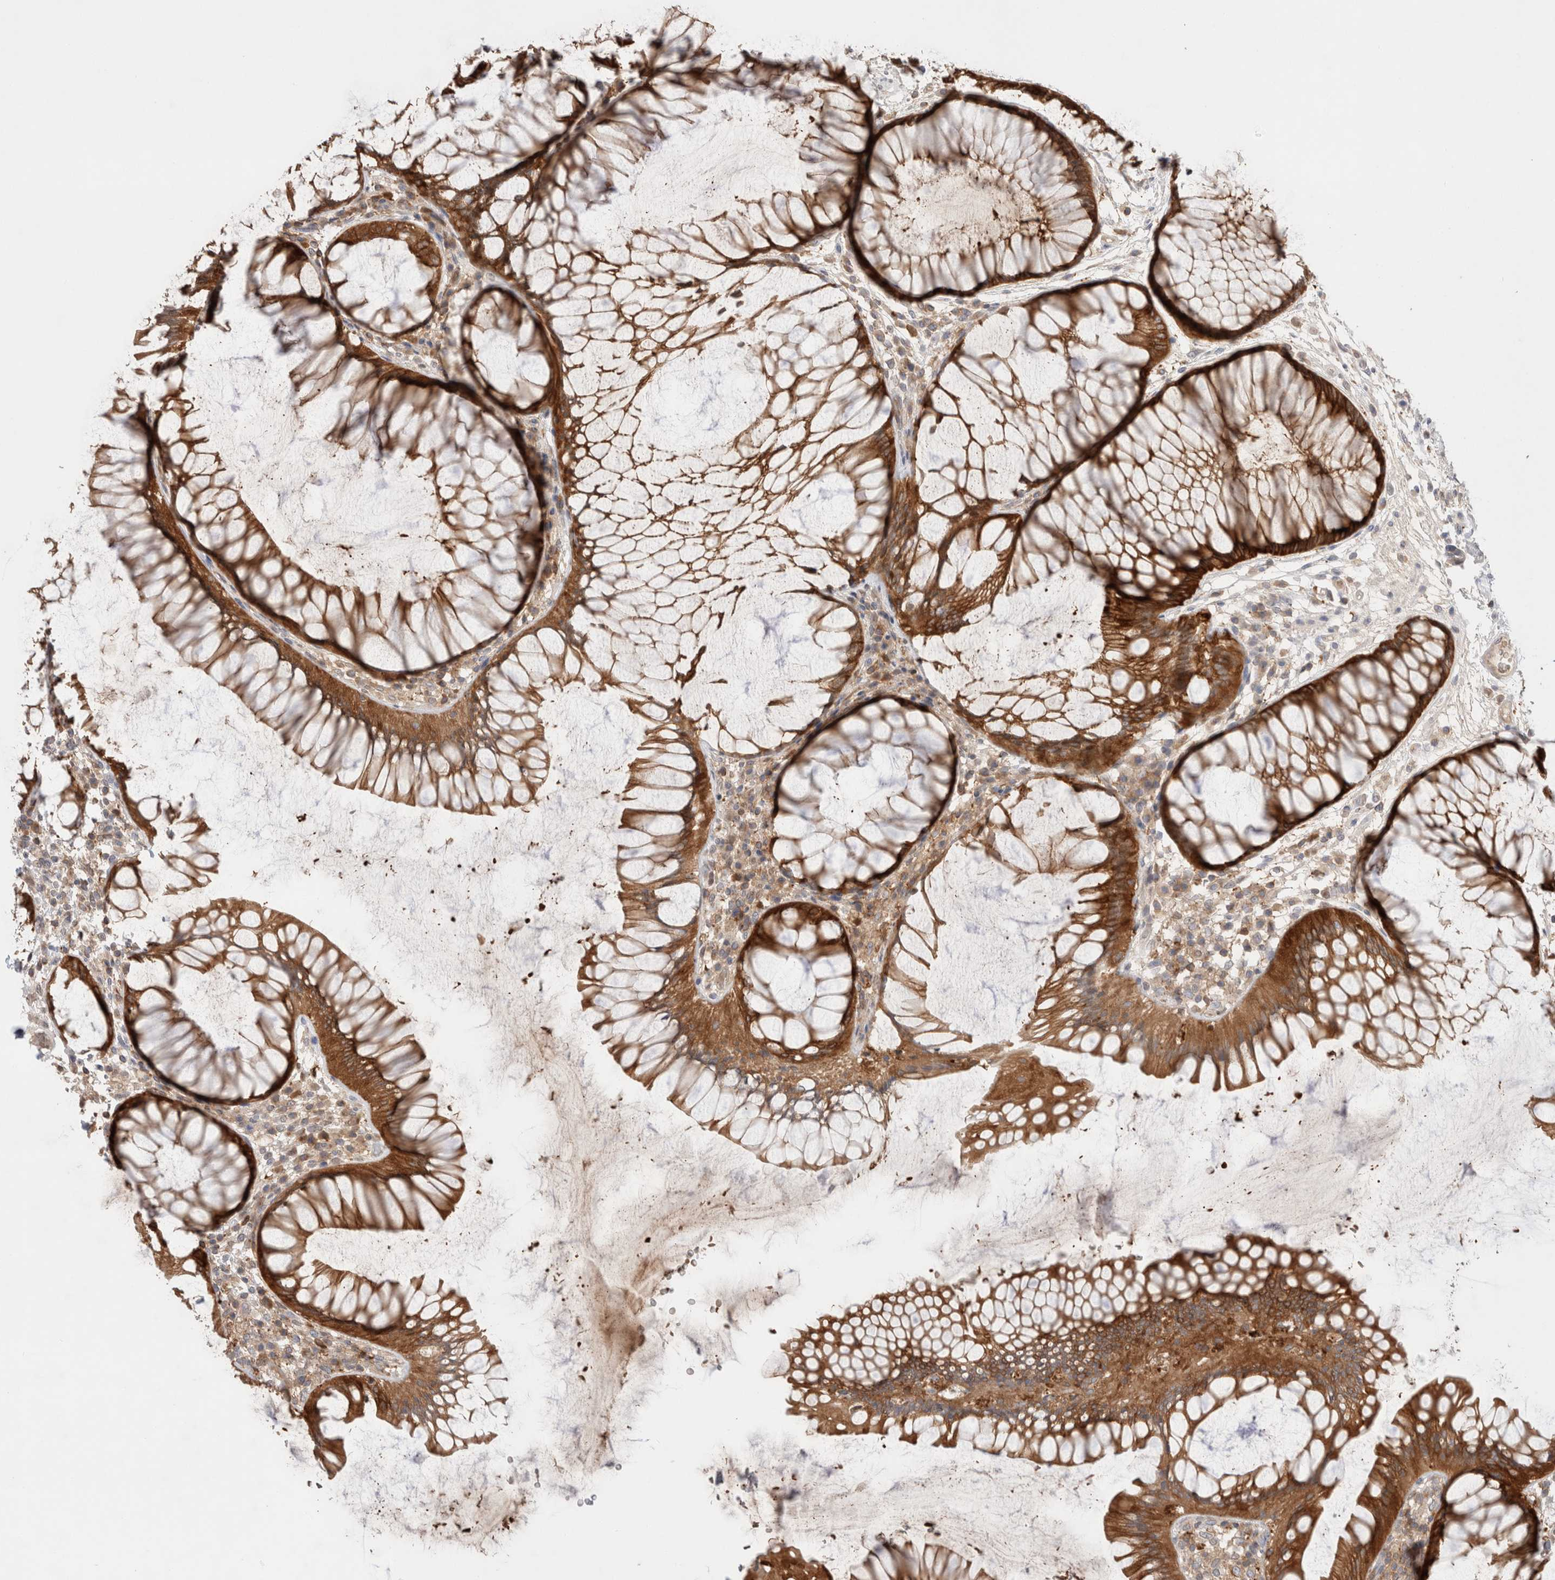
{"staining": {"intensity": "strong", "quantity": ">75%", "location": "cytoplasmic/membranous"}, "tissue": "rectum", "cell_type": "Glandular cells", "image_type": "normal", "snomed": [{"axis": "morphology", "description": "Normal tissue, NOS"}, {"axis": "topography", "description": "Rectum"}], "caption": "Glandular cells display strong cytoplasmic/membranous staining in approximately >75% of cells in normal rectum.", "gene": "KLHL14", "patient": {"sex": "male", "age": 51}}